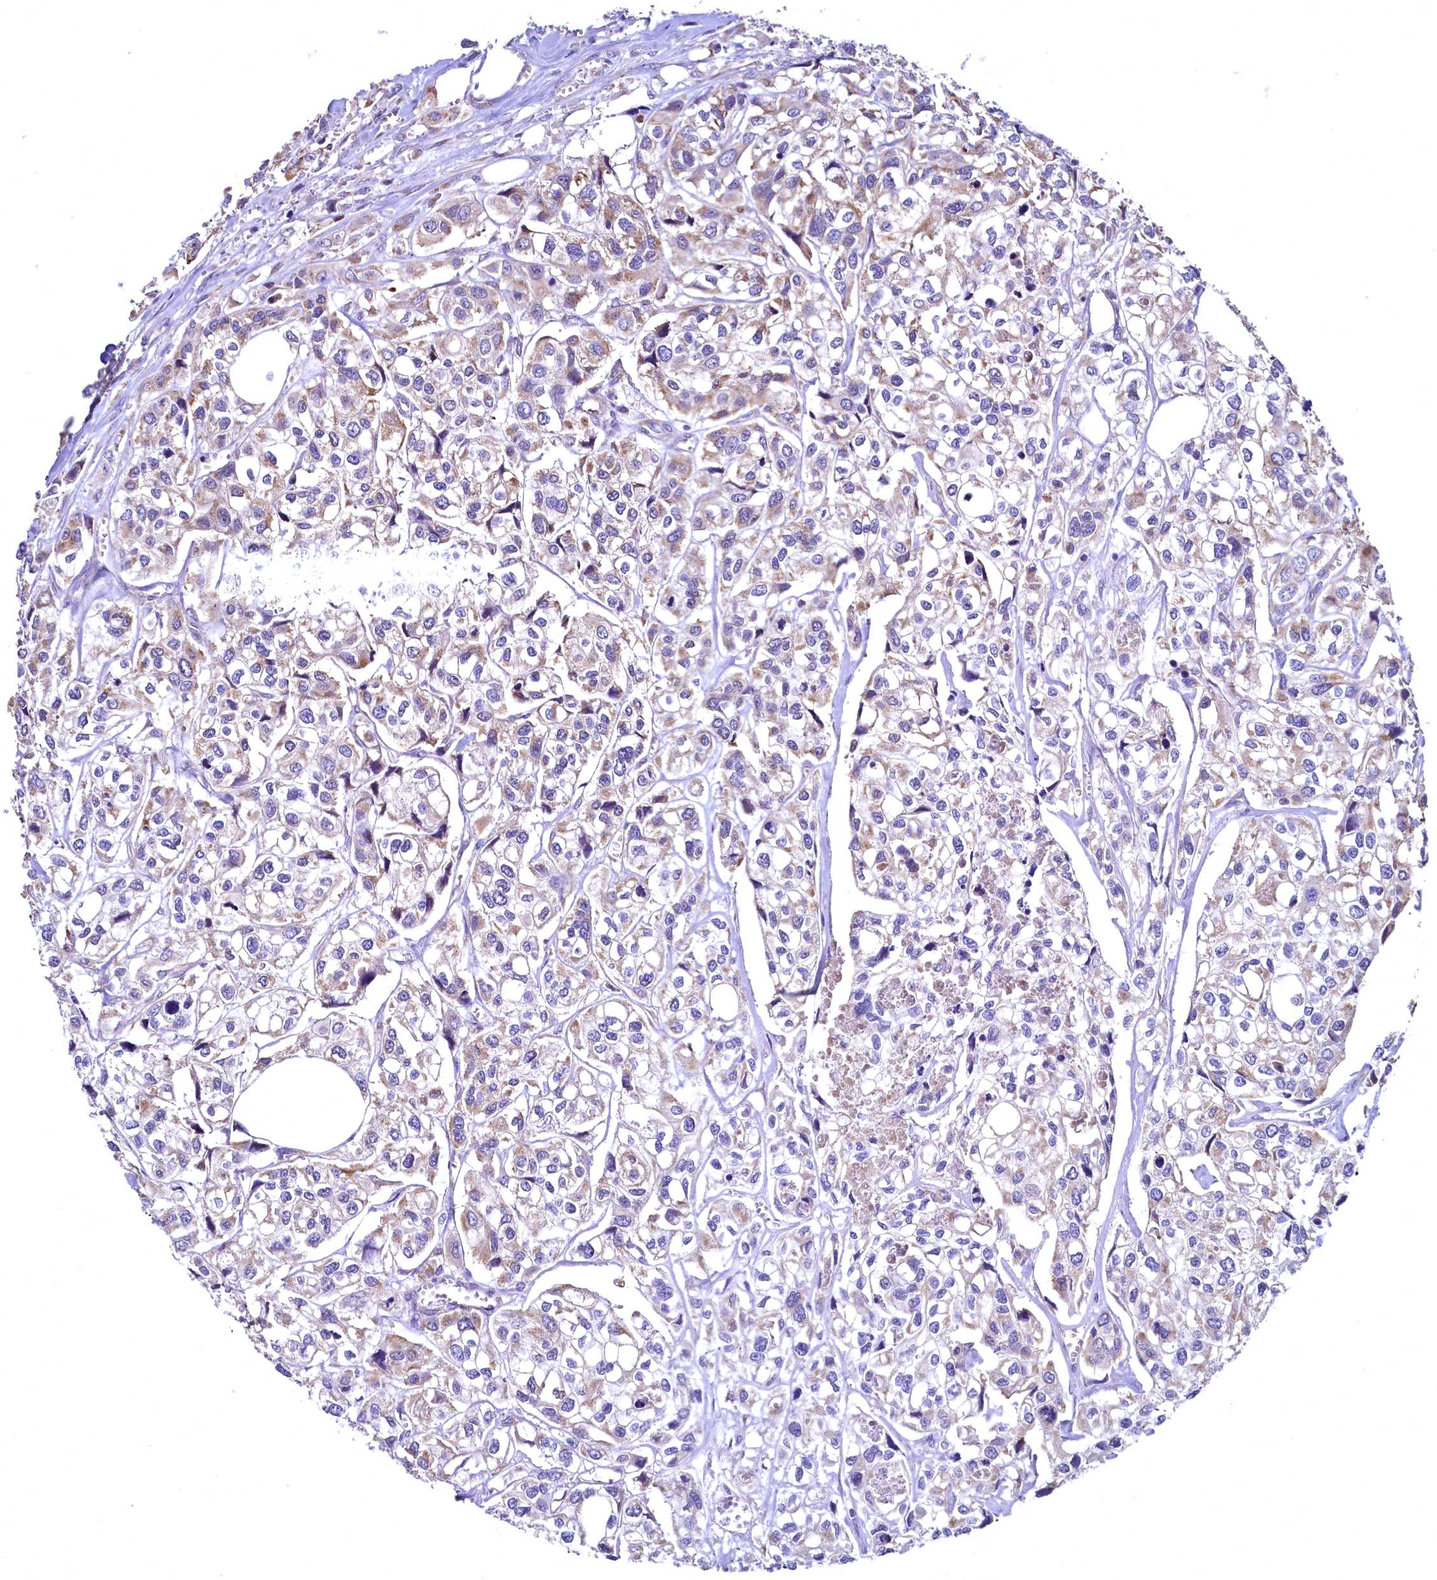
{"staining": {"intensity": "weak", "quantity": "25%-75%", "location": "cytoplasmic/membranous"}, "tissue": "urothelial cancer", "cell_type": "Tumor cells", "image_type": "cancer", "snomed": [{"axis": "morphology", "description": "Urothelial carcinoma, High grade"}, {"axis": "topography", "description": "Urinary bladder"}], "caption": "Urothelial cancer stained for a protein shows weak cytoplasmic/membranous positivity in tumor cells. The staining was performed using DAB (3,3'-diaminobenzidine) to visualize the protein expression in brown, while the nuclei were stained in blue with hematoxylin (Magnification: 20x).", "gene": "MRPL57", "patient": {"sex": "male", "age": 67}}